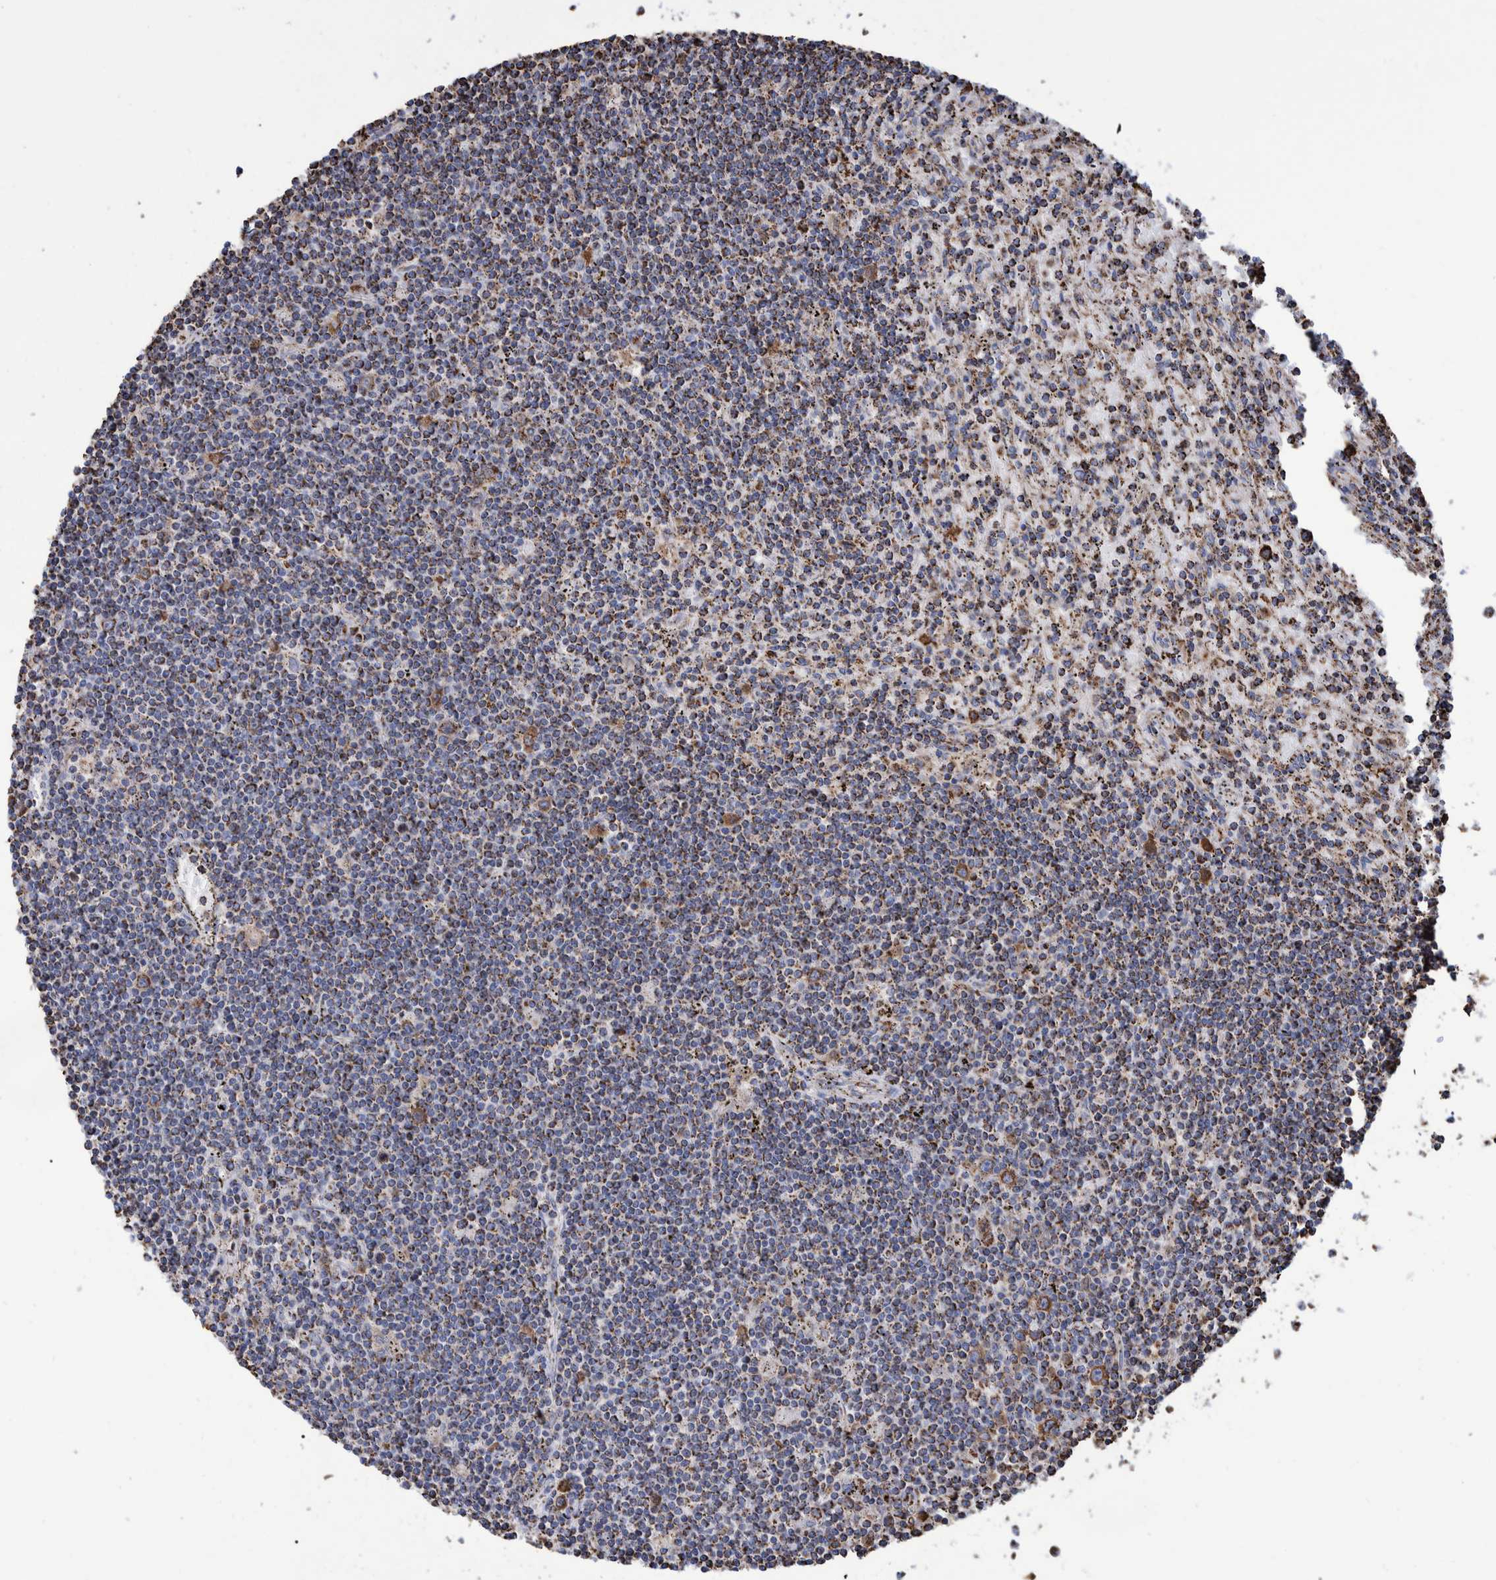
{"staining": {"intensity": "strong", "quantity": ">75%", "location": "cytoplasmic/membranous"}, "tissue": "lymphoma", "cell_type": "Tumor cells", "image_type": "cancer", "snomed": [{"axis": "morphology", "description": "Malignant lymphoma, non-Hodgkin's type, Low grade"}, {"axis": "topography", "description": "Spleen"}], "caption": "Human malignant lymphoma, non-Hodgkin's type (low-grade) stained with a protein marker displays strong staining in tumor cells.", "gene": "VPS26C", "patient": {"sex": "male", "age": 76}}